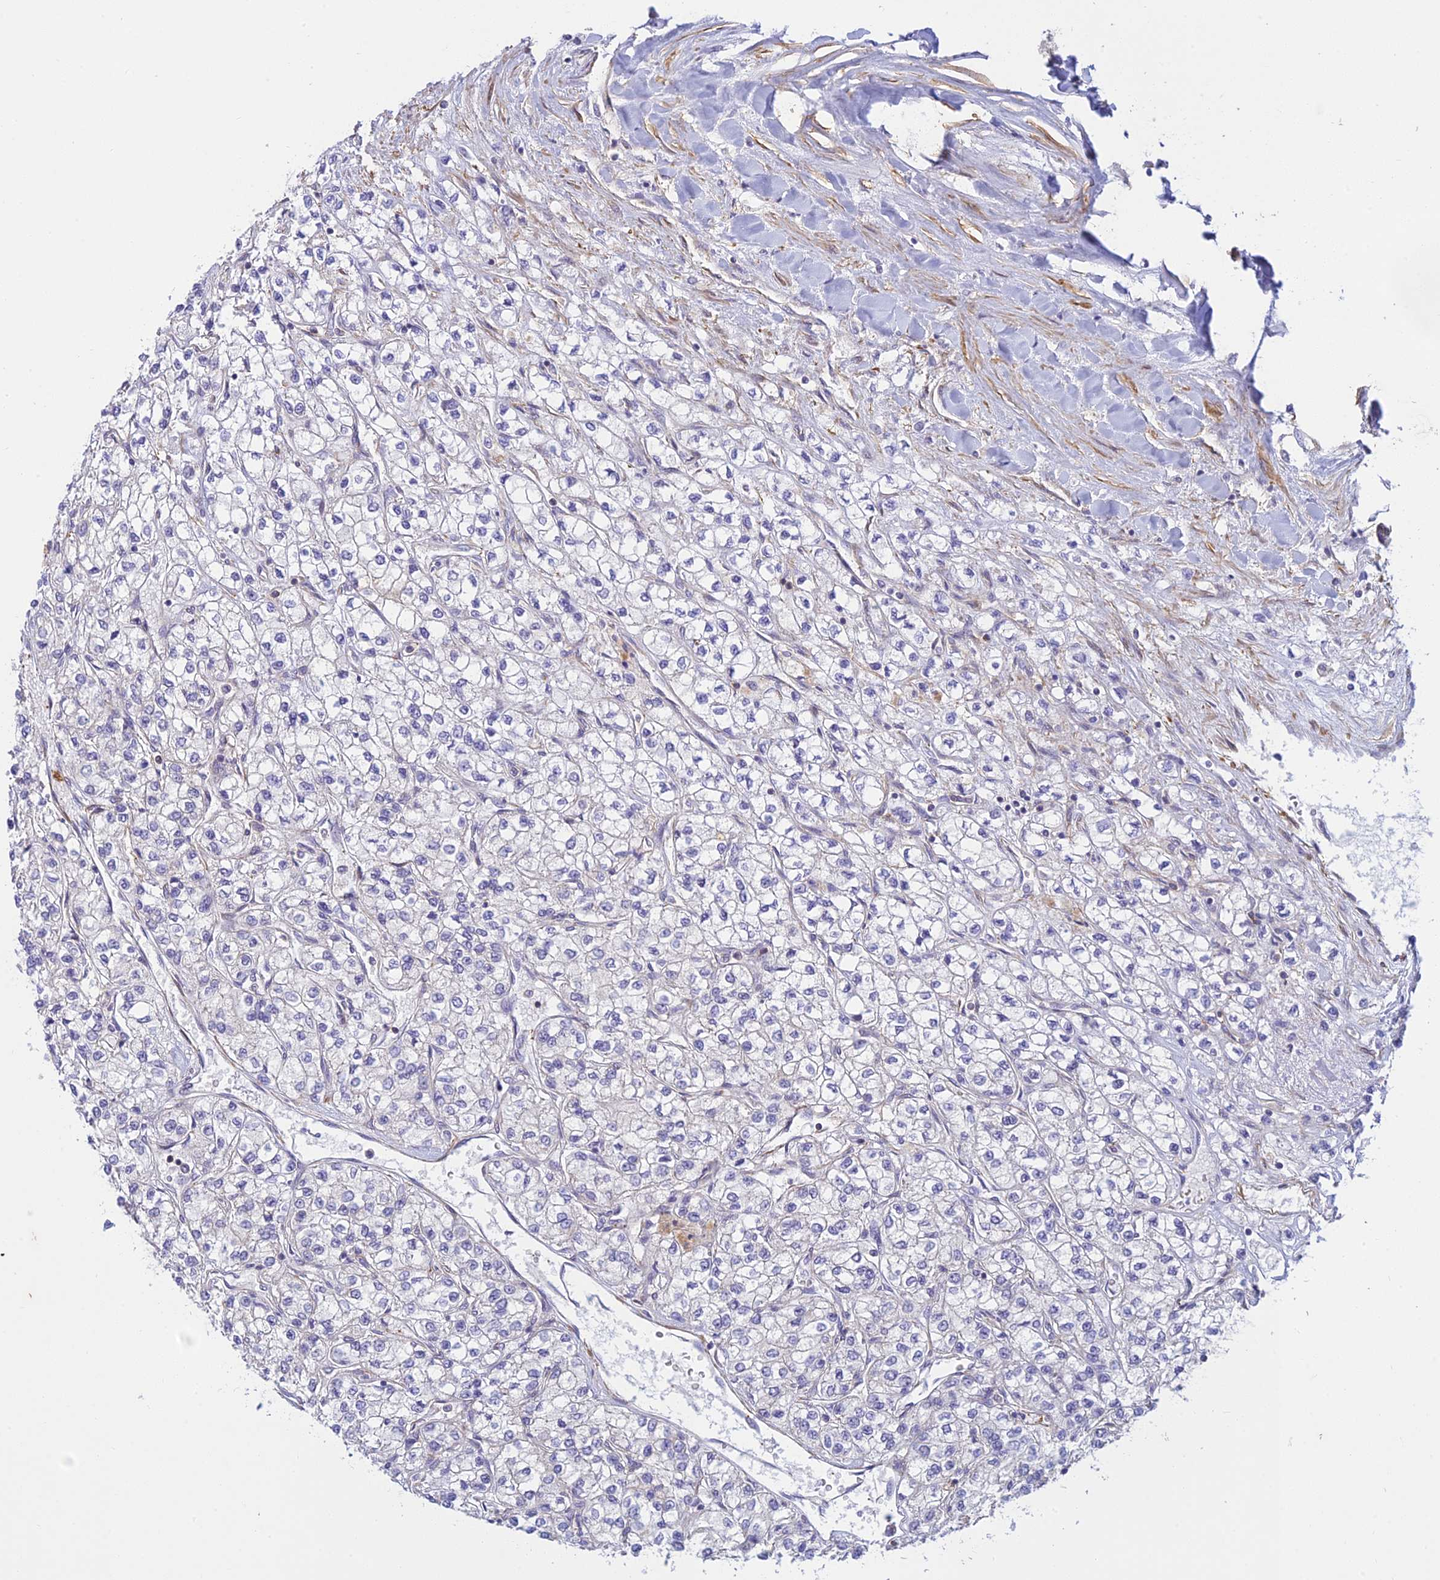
{"staining": {"intensity": "negative", "quantity": "none", "location": "none"}, "tissue": "renal cancer", "cell_type": "Tumor cells", "image_type": "cancer", "snomed": [{"axis": "morphology", "description": "Adenocarcinoma, NOS"}, {"axis": "topography", "description": "Kidney"}], "caption": "A high-resolution image shows immunohistochemistry (IHC) staining of renal cancer, which reveals no significant expression in tumor cells. (Brightfield microscopy of DAB IHC at high magnification).", "gene": "FBXW4", "patient": {"sex": "male", "age": 80}}